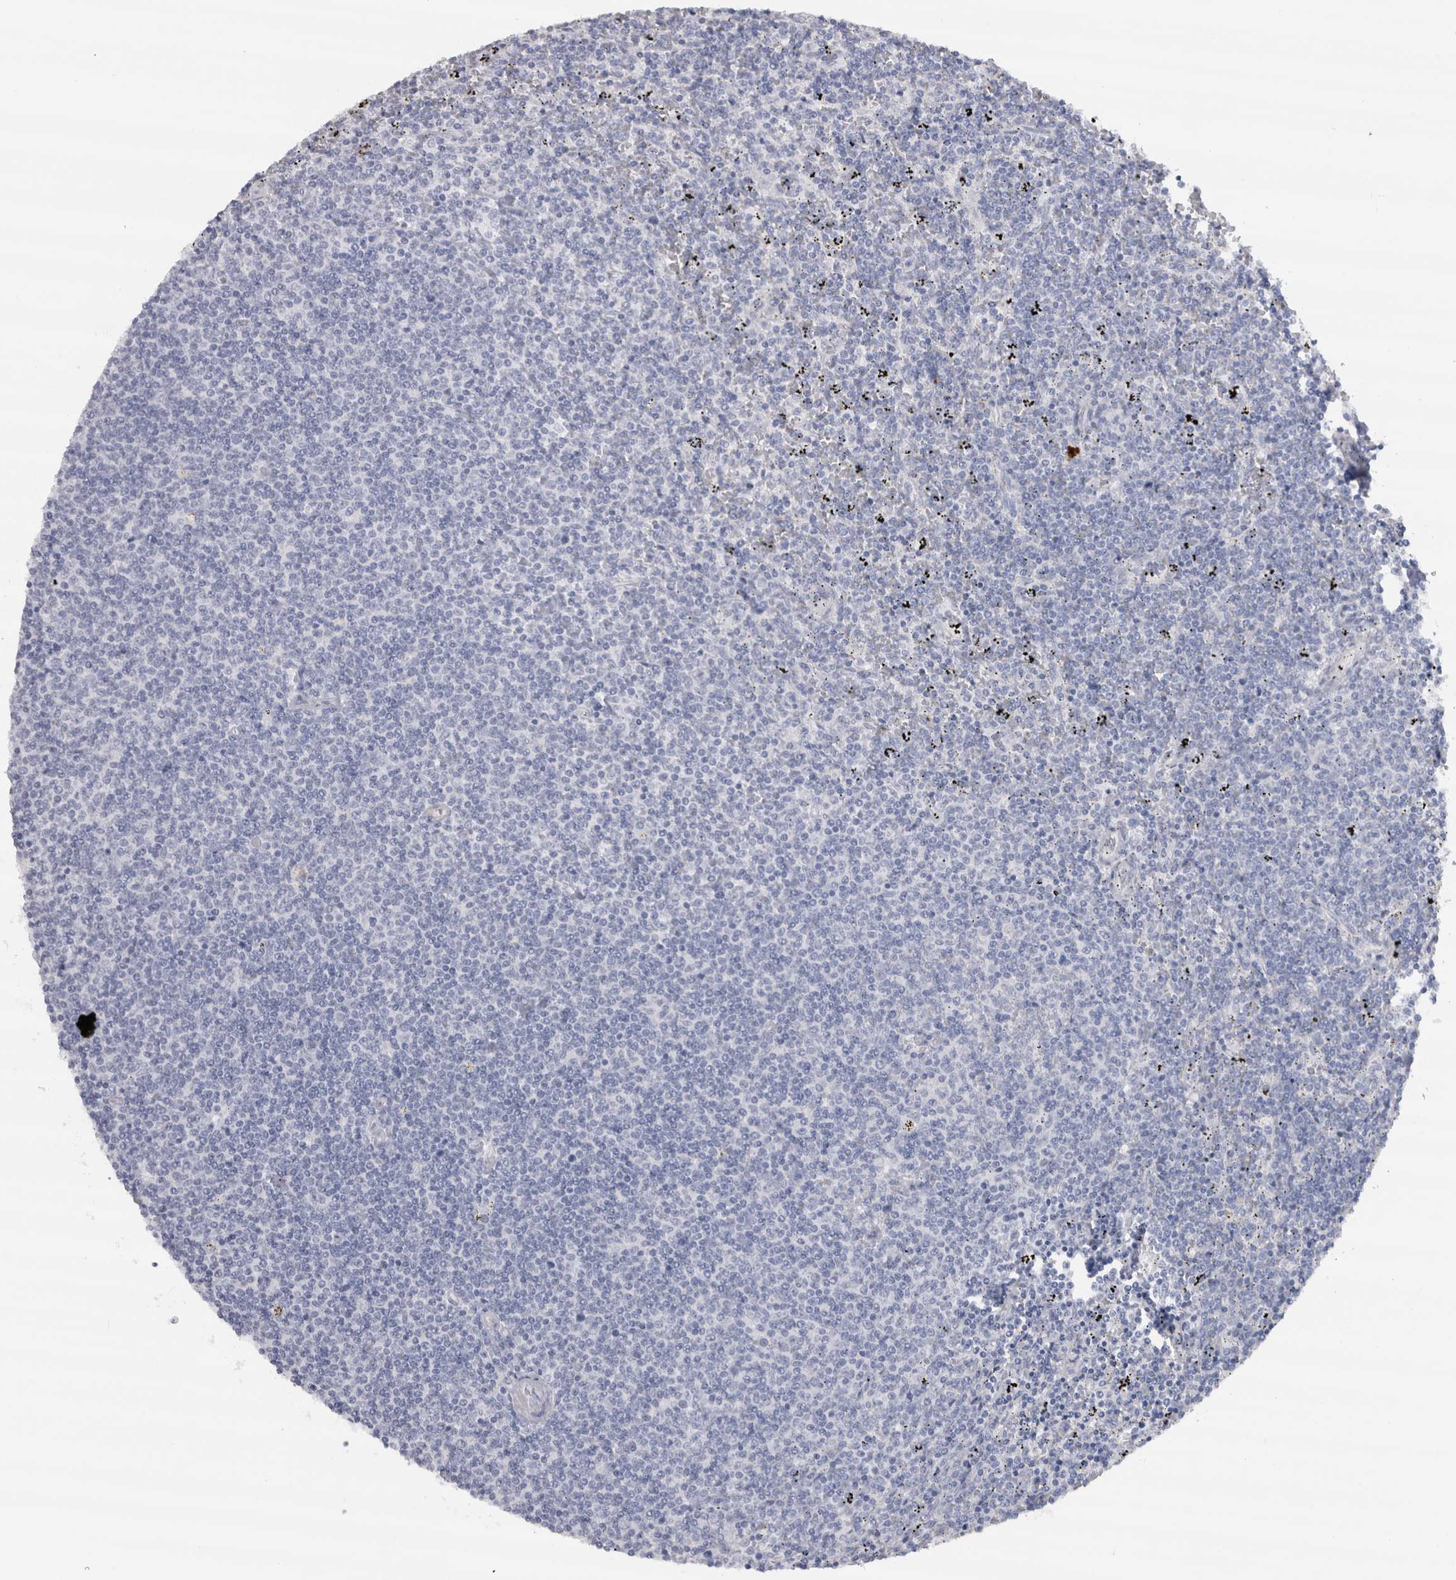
{"staining": {"intensity": "negative", "quantity": "none", "location": "none"}, "tissue": "lymphoma", "cell_type": "Tumor cells", "image_type": "cancer", "snomed": [{"axis": "morphology", "description": "Malignant lymphoma, non-Hodgkin's type, Low grade"}, {"axis": "topography", "description": "Spleen"}], "caption": "Lymphoma was stained to show a protein in brown. There is no significant expression in tumor cells.", "gene": "CDH17", "patient": {"sex": "female", "age": 50}}